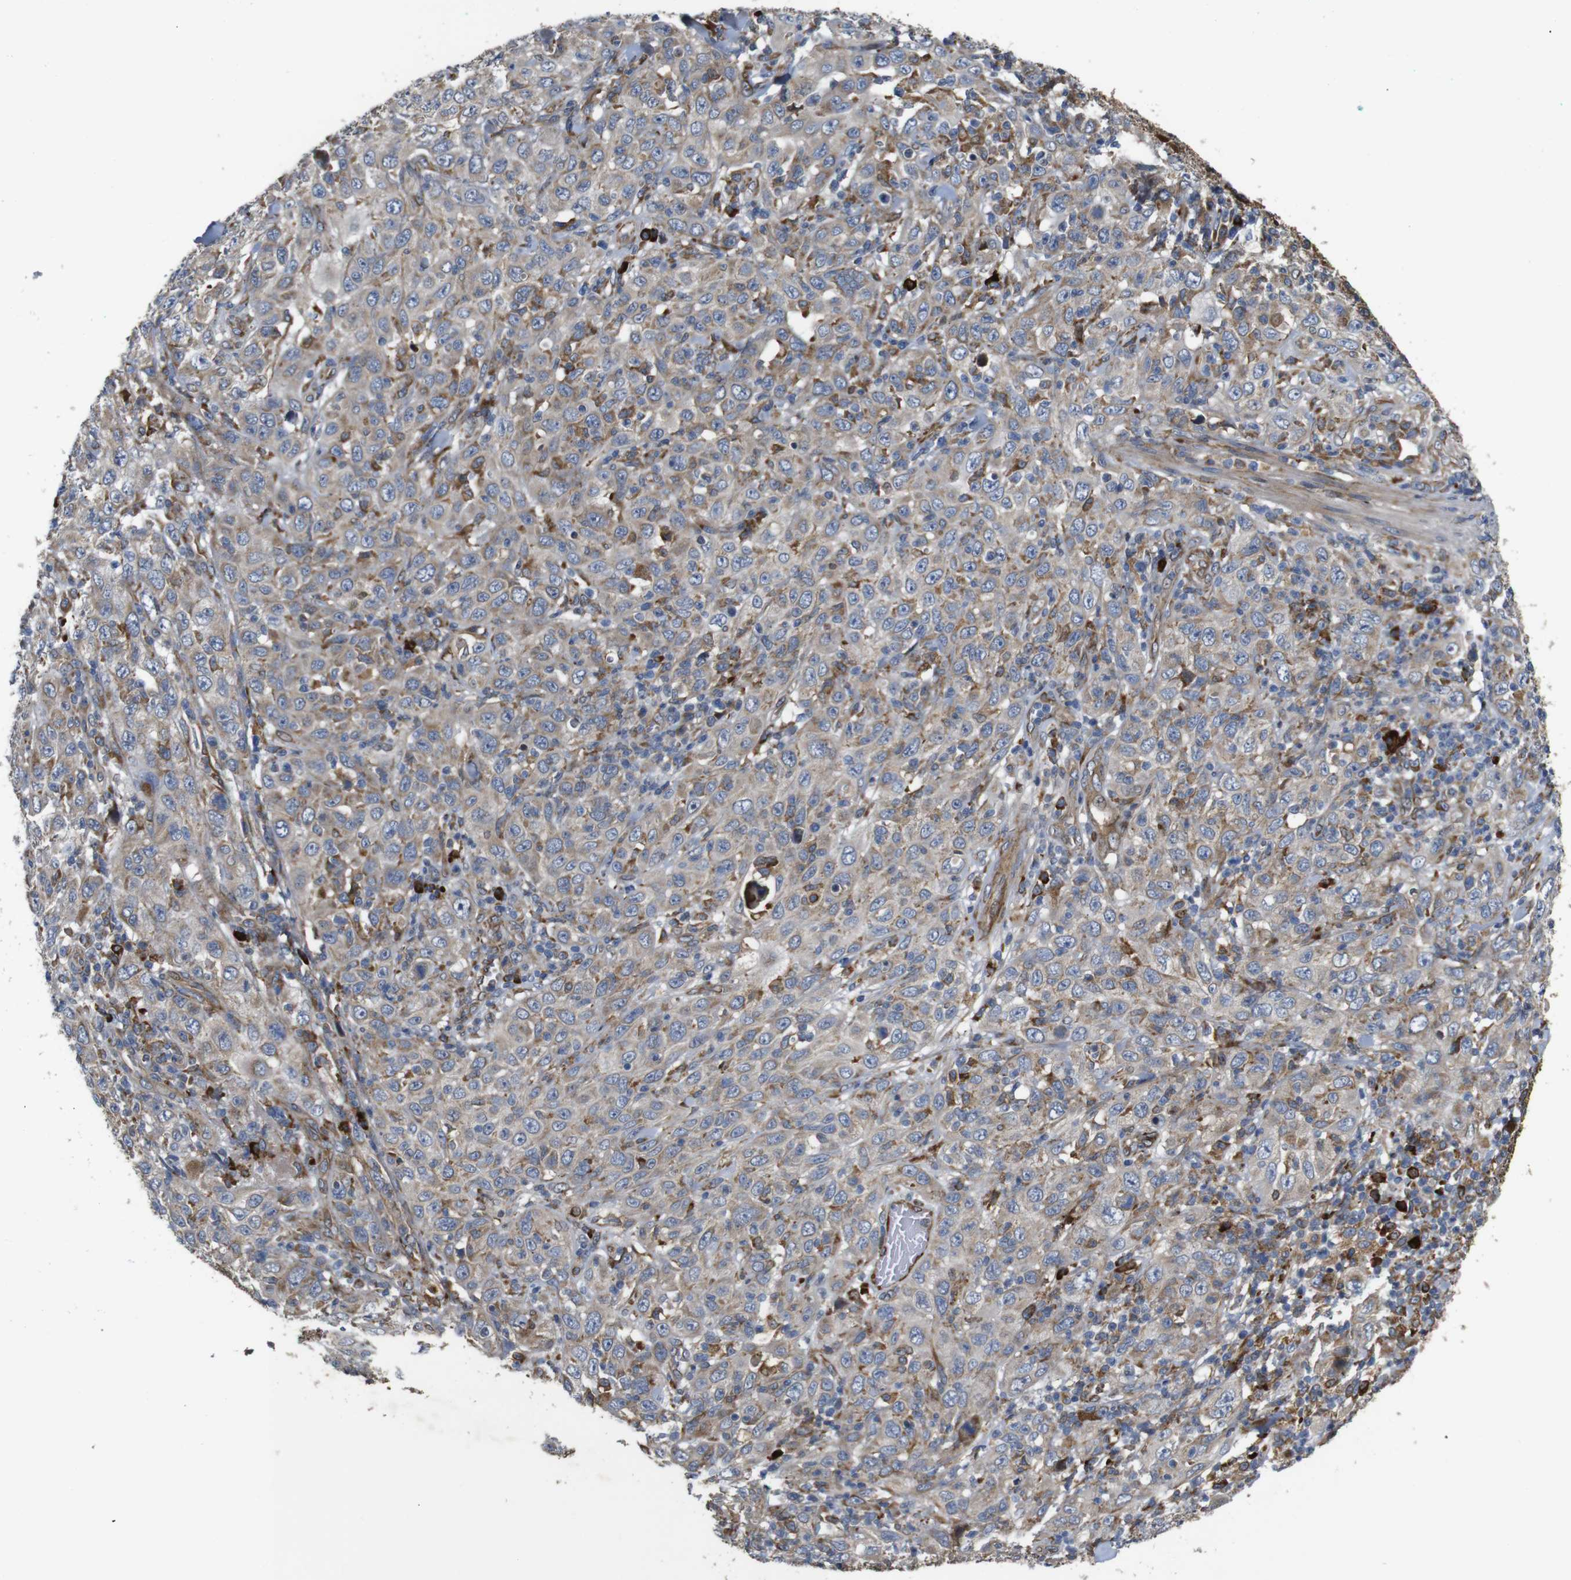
{"staining": {"intensity": "weak", "quantity": ">75%", "location": "cytoplasmic/membranous"}, "tissue": "skin cancer", "cell_type": "Tumor cells", "image_type": "cancer", "snomed": [{"axis": "morphology", "description": "Squamous cell carcinoma, NOS"}, {"axis": "topography", "description": "Skin"}], "caption": "Immunohistochemical staining of human skin cancer reveals low levels of weak cytoplasmic/membranous protein staining in approximately >75% of tumor cells. The protein of interest is shown in brown color, while the nuclei are stained blue.", "gene": "UBE2G2", "patient": {"sex": "female", "age": 88}}